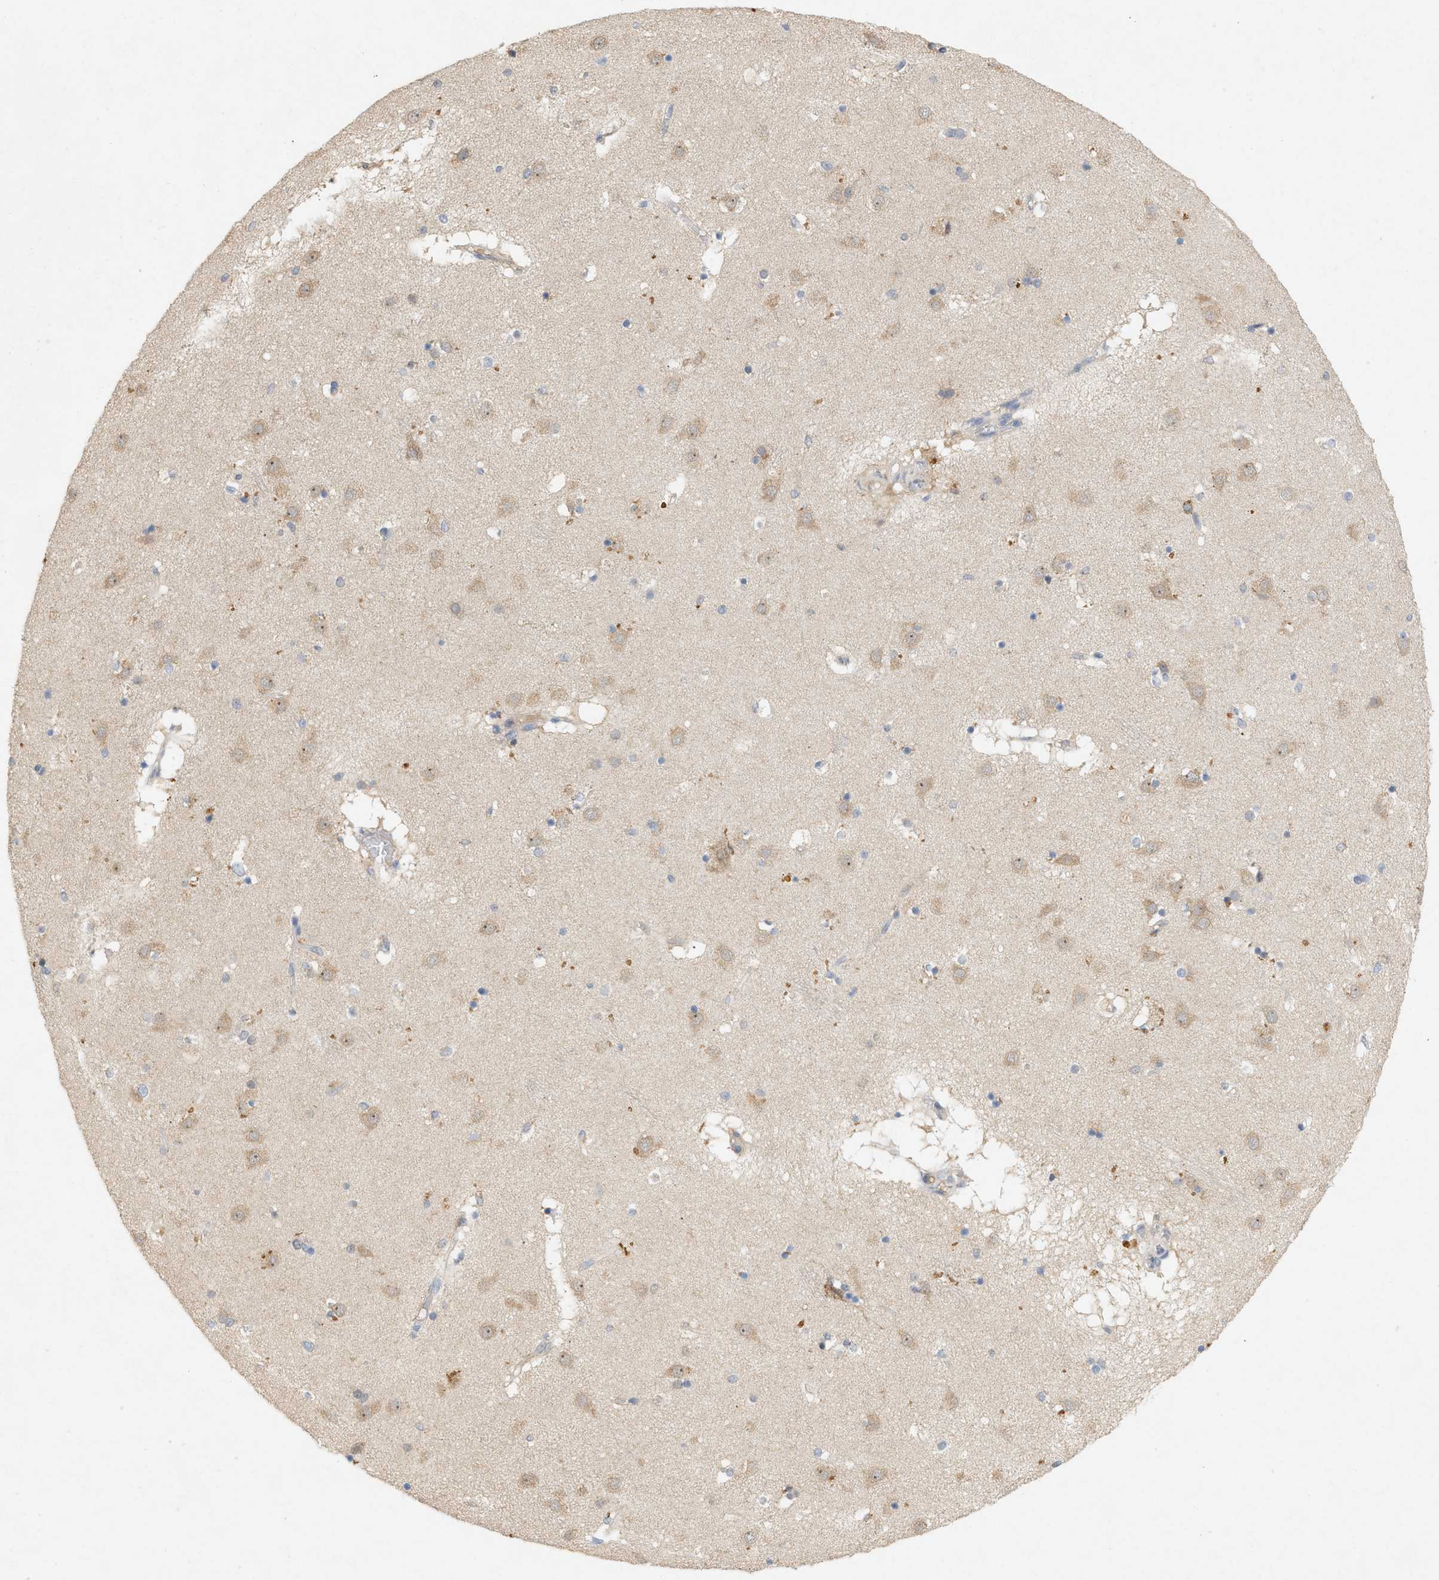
{"staining": {"intensity": "negative", "quantity": "none", "location": "none"}, "tissue": "caudate", "cell_type": "Glial cells", "image_type": "normal", "snomed": [{"axis": "morphology", "description": "Normal tissue, NOS"}, {"axis": "topography", "description": "Lateral ventricle wall"}], "caption": "The histopathology image reveals no significant expression in glial cells of caudate. (DAB (3,3'-diaminobenzidine) immunohistochemistry with hematoxylin counter stain).", "gene": "DCAF7", "patient": {"sex": "male", "age": 70}}